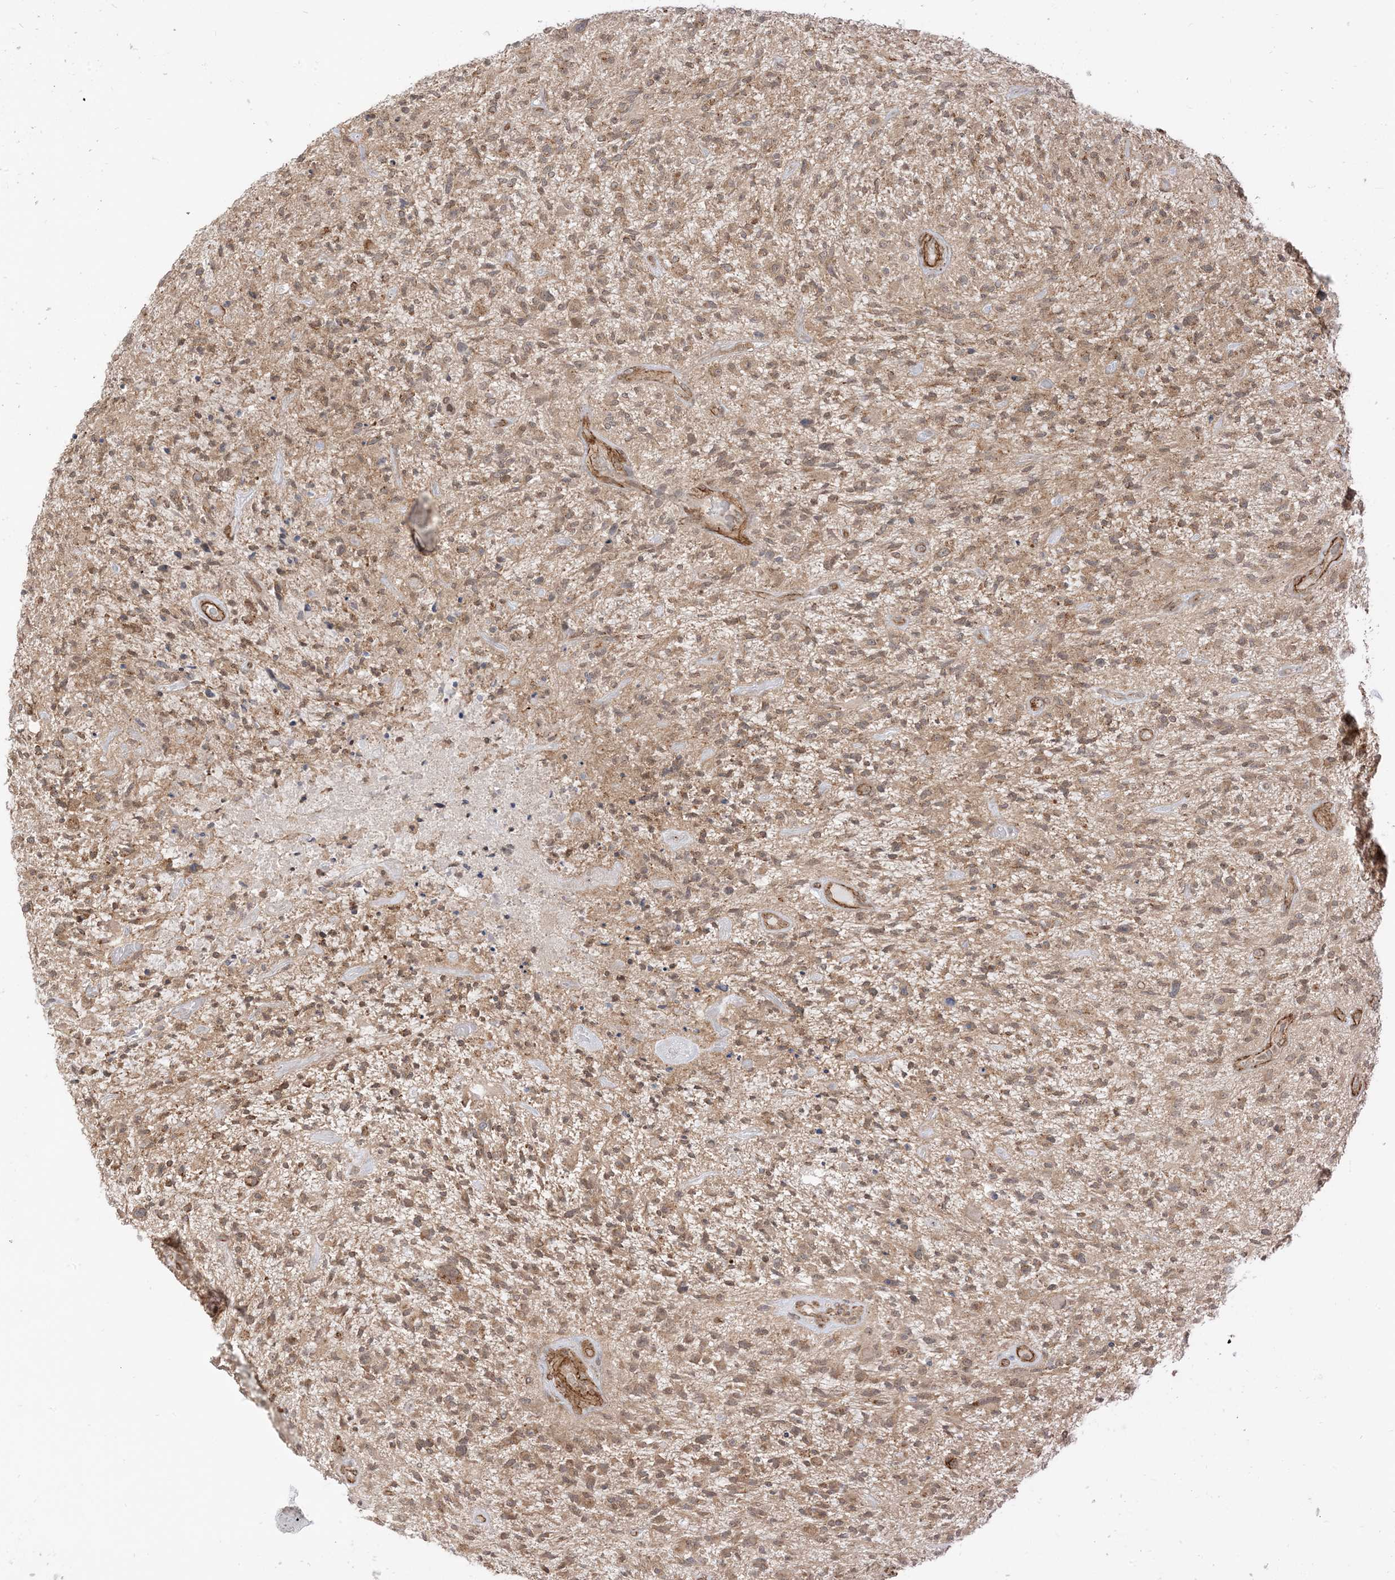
{"staining": {"intensity": "weak", "quantity": ">75%", "location": "cytoplasmic/membranous,nuclear"}, "tissue": "glioma", "cell_type": "Tumor cells", "image_type": "cancer", "snomed": [{"axis": "morphology", "description": "Glioma, malignant, High grade"}, {"axis": "topography", "description": "Brain"}], "caption": "Protein expression analysis of glioma shows weak cytoplasmic/membranous and nuclear expression in approximately >75% of tumor cells.", "gene": "TBCC", "patient": {"sex": "male", "age": 47}}